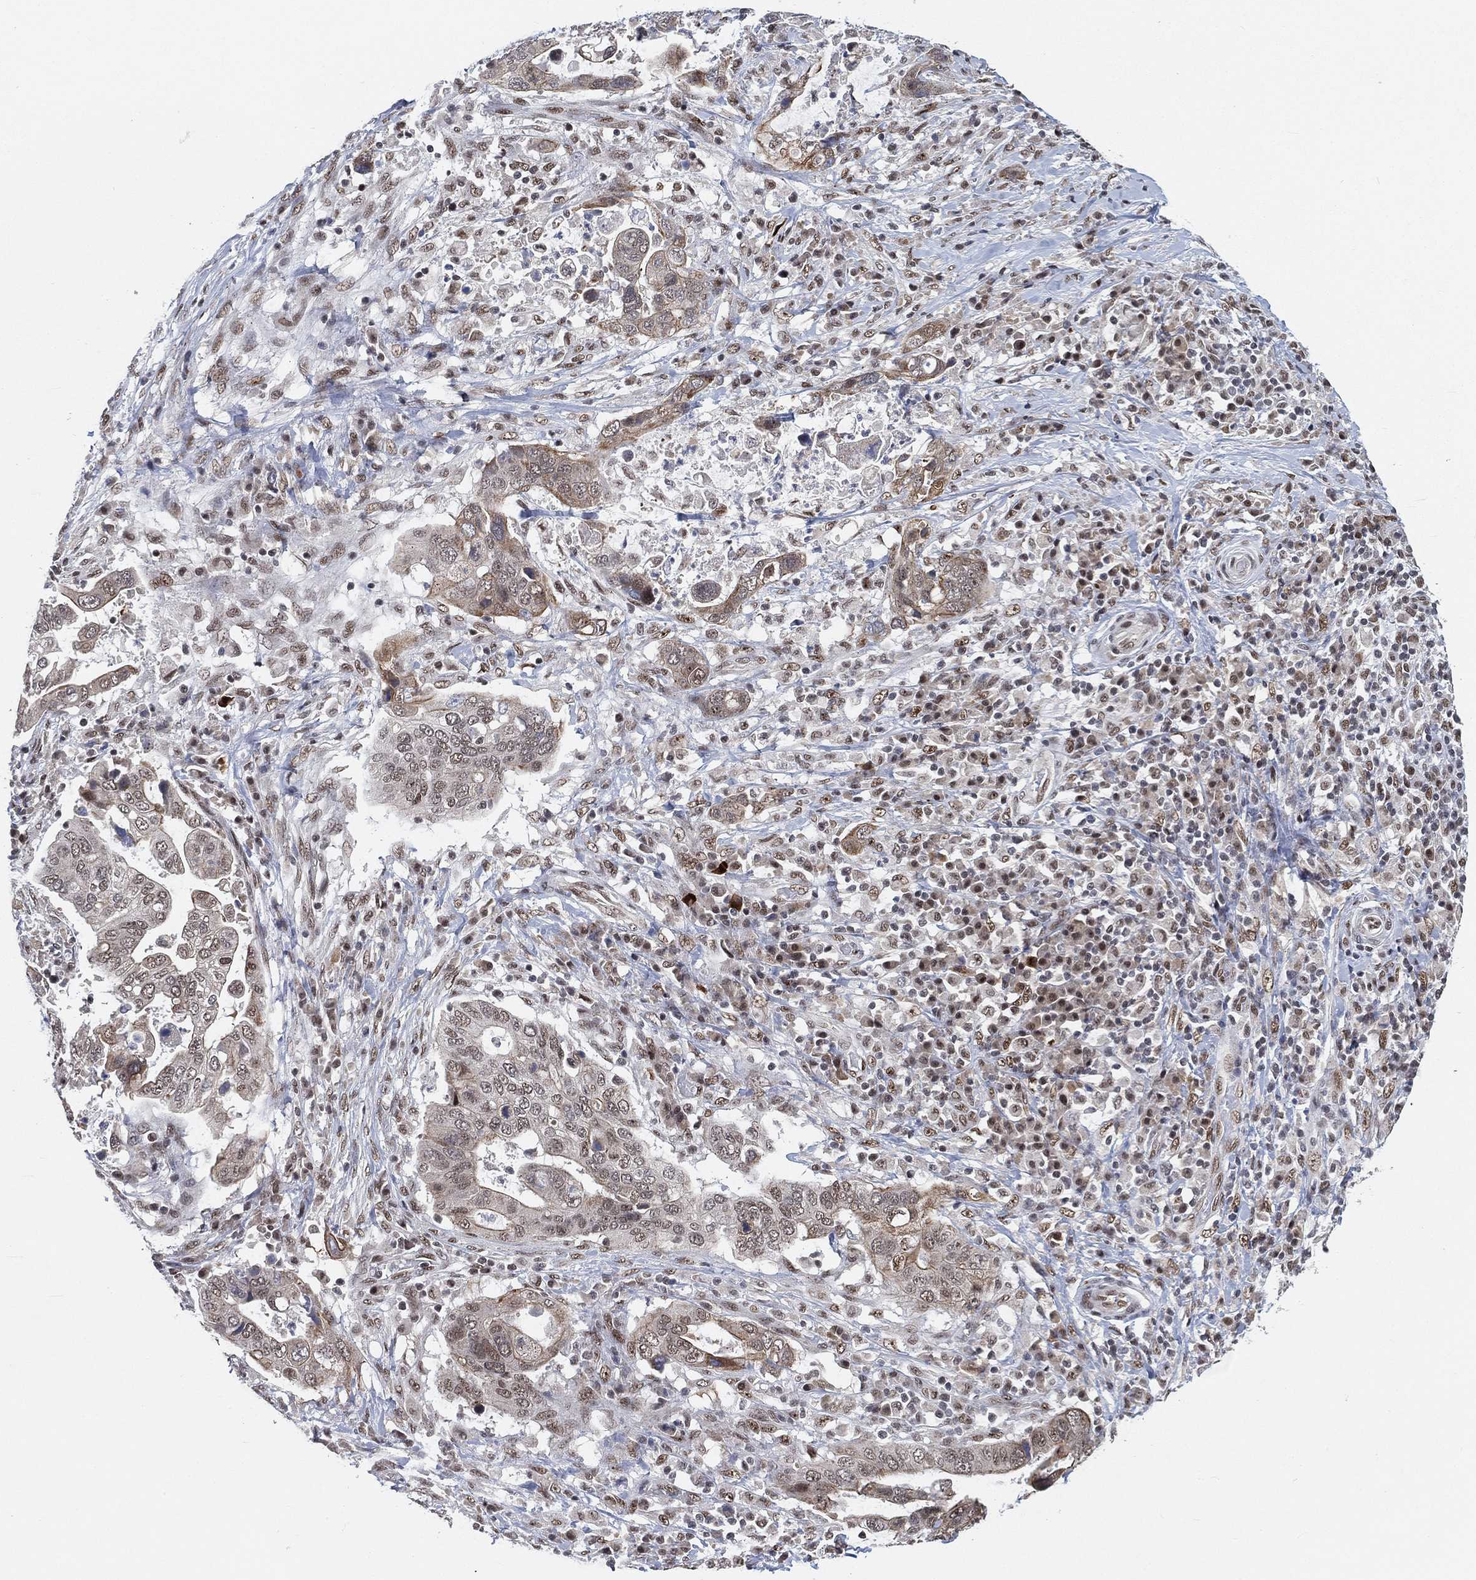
{"staining": {"intensity": "negative", "quantity": "none", "location": "none"}, "tissue": "stomach cancer", "cell_type": "Tumor cells", "image_type": "cancer", "snomed": [{"axis": "morphology", "description": "Adenocarcinoma, NOS"}, {"axis": "topography", "description": "Stomach"}], "caption": "The photomicrograph exhibits no staining of tumor cells in stomach adenocarcinoma.", "gene": "YLPM1", "patient": {"sex": "male", "age": 54}}